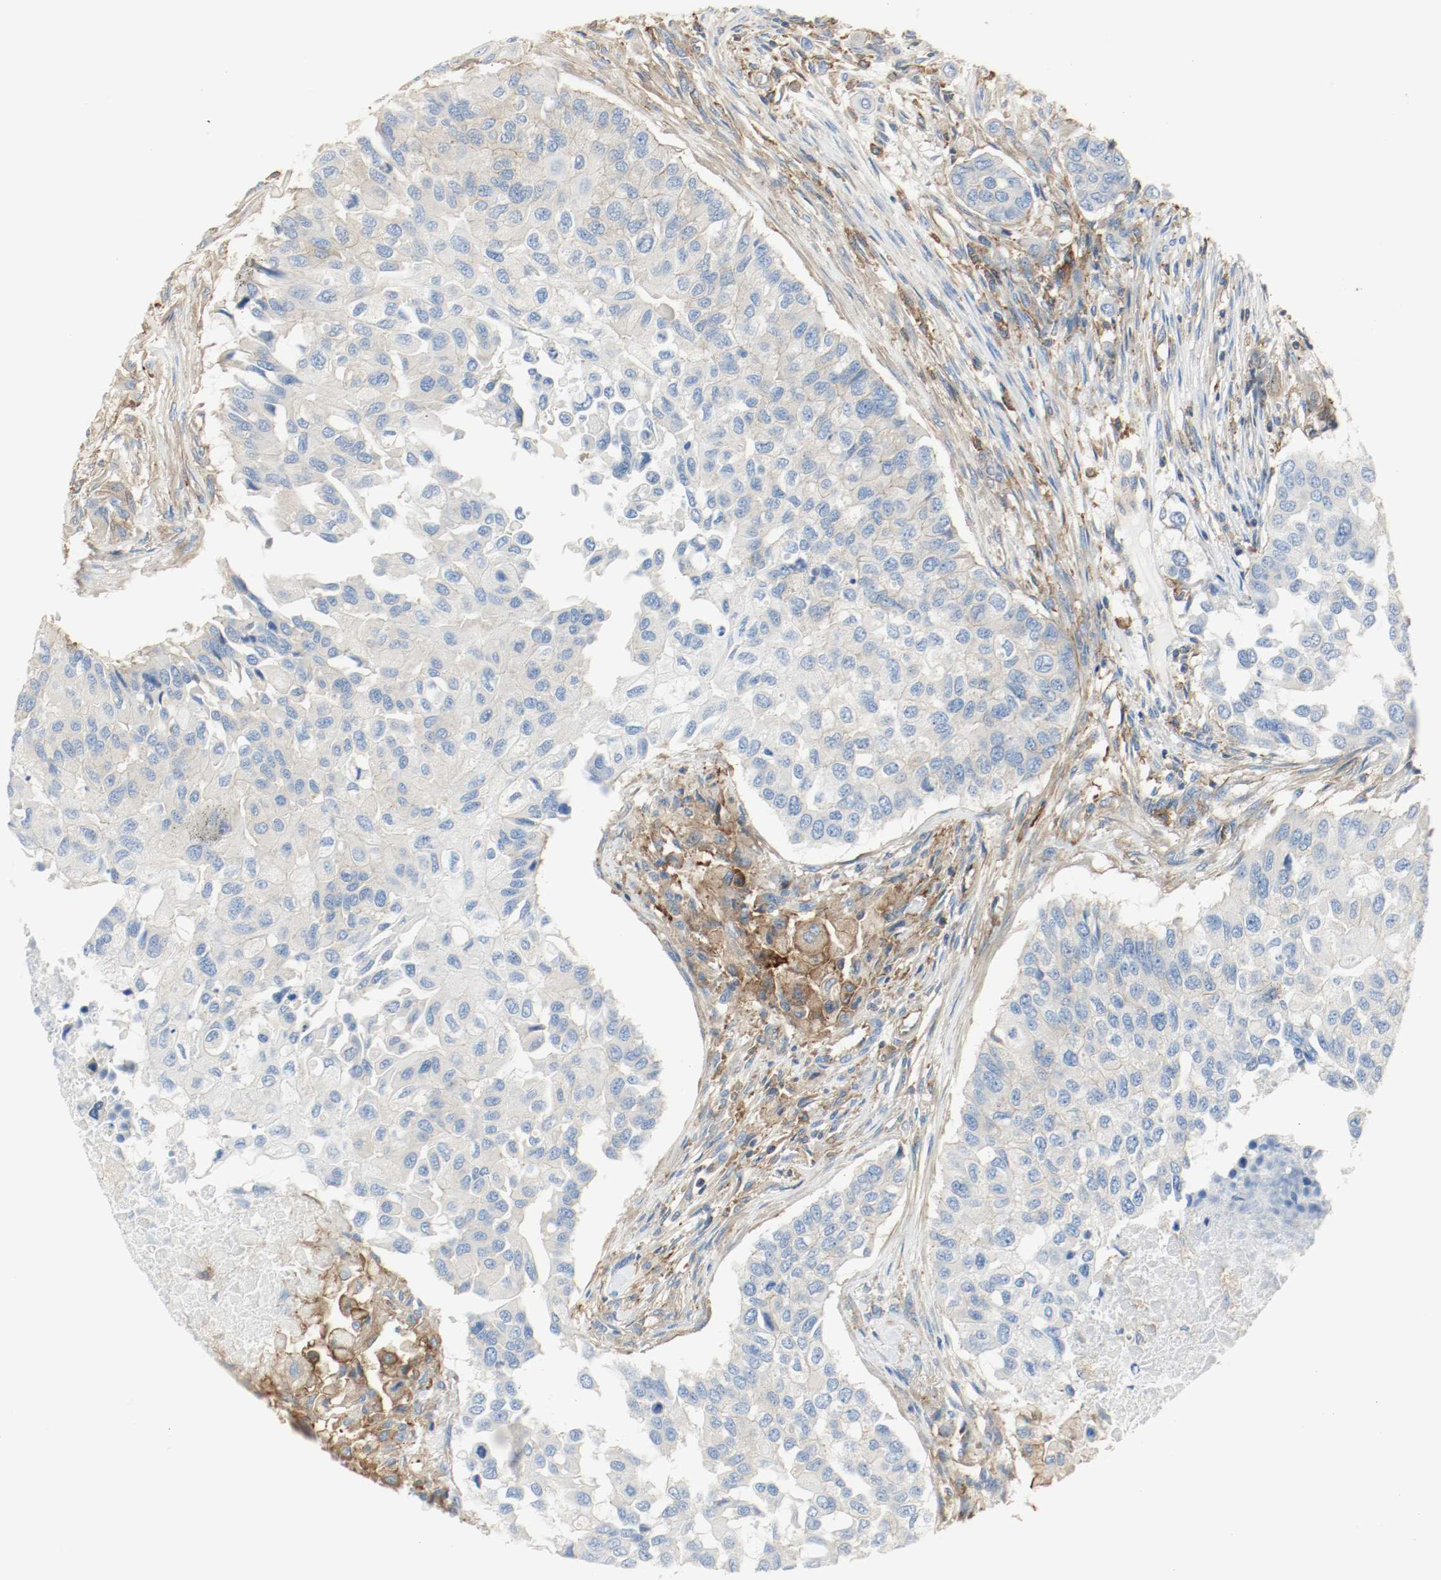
{"staining": {"intensity": "weak", "quantity": "<25%", "location": "cytoplasmic/membranous"}, "tissue": "breast cancer", "cell_type": "Tumor cells", "image_type": "cancer", "snomed": [{"axis": "morphology", "description": "Normal tissue, NOS"}, {"axis": "morphology", "description": "Duct carcinoma"}, {"axis": "topography", "description": "Breast"}], "caption": "Immunohistochemistry (IHC) of human breast cancer (invasive ductal carcinoma) shows no positivity in tumor cells.", "gene": "ARPC1B", "patient": {"sex": "female", "age": 49}}